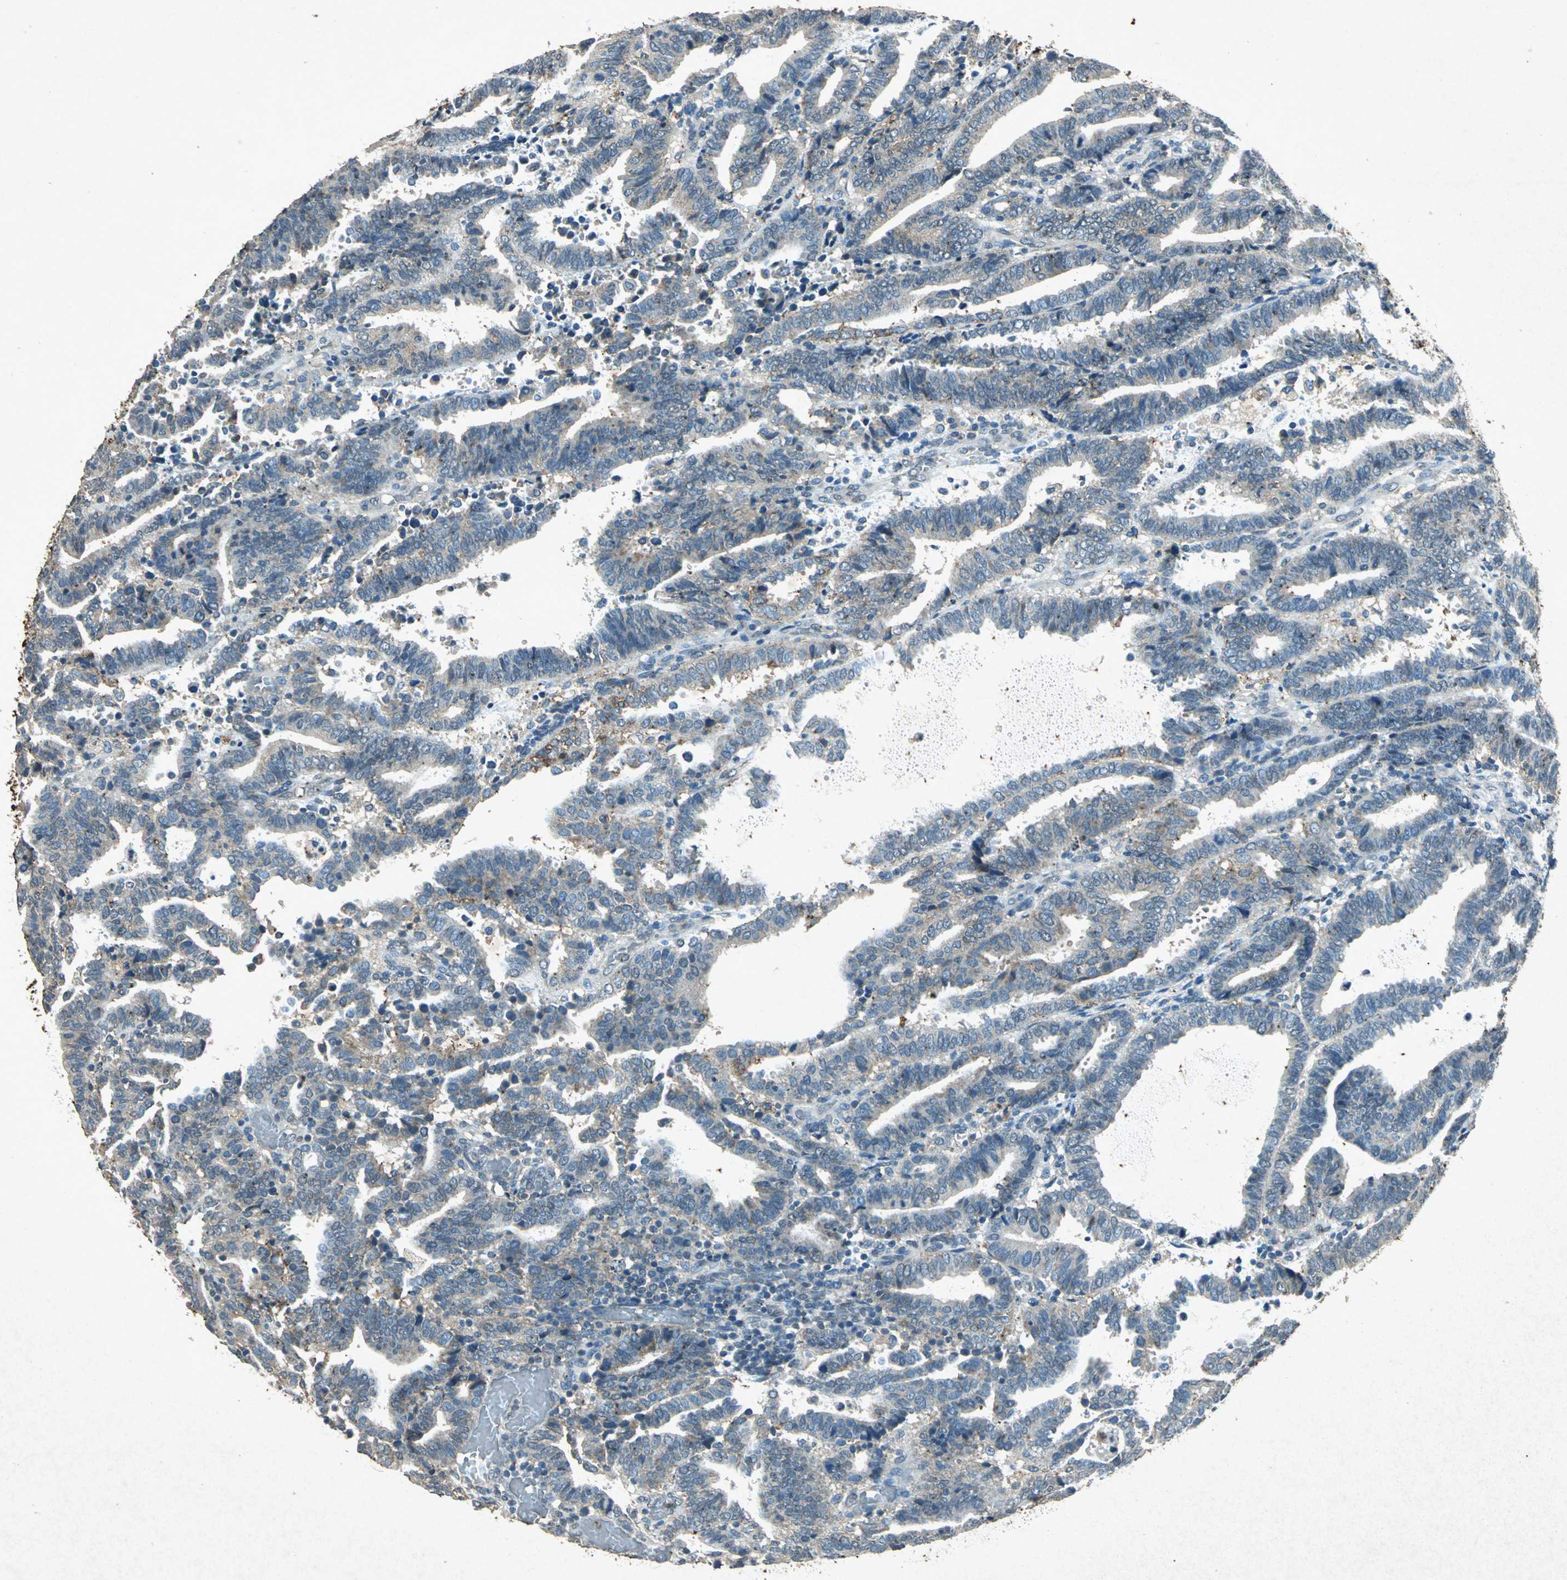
{"staining": {"intensity": "weak", "quantity": "<25%", "location": "cytoplasmic/membranous"}, "tissue": "endometrial cancer", "cell_type": "Tumor cells", "image_type": "cancer", "snomed": [{"axis": "morphology", "description": "Adenocarcinoma, NOS"}, {"axis": "topography", "description": "Uterus"}], "caption": "Protein analysis of adenocarcinoma (endometrial) demonstrates no significant positivity in tumor cells.", "gene": "PSEN1", "patient": {"sex": "female", "age": 83}}